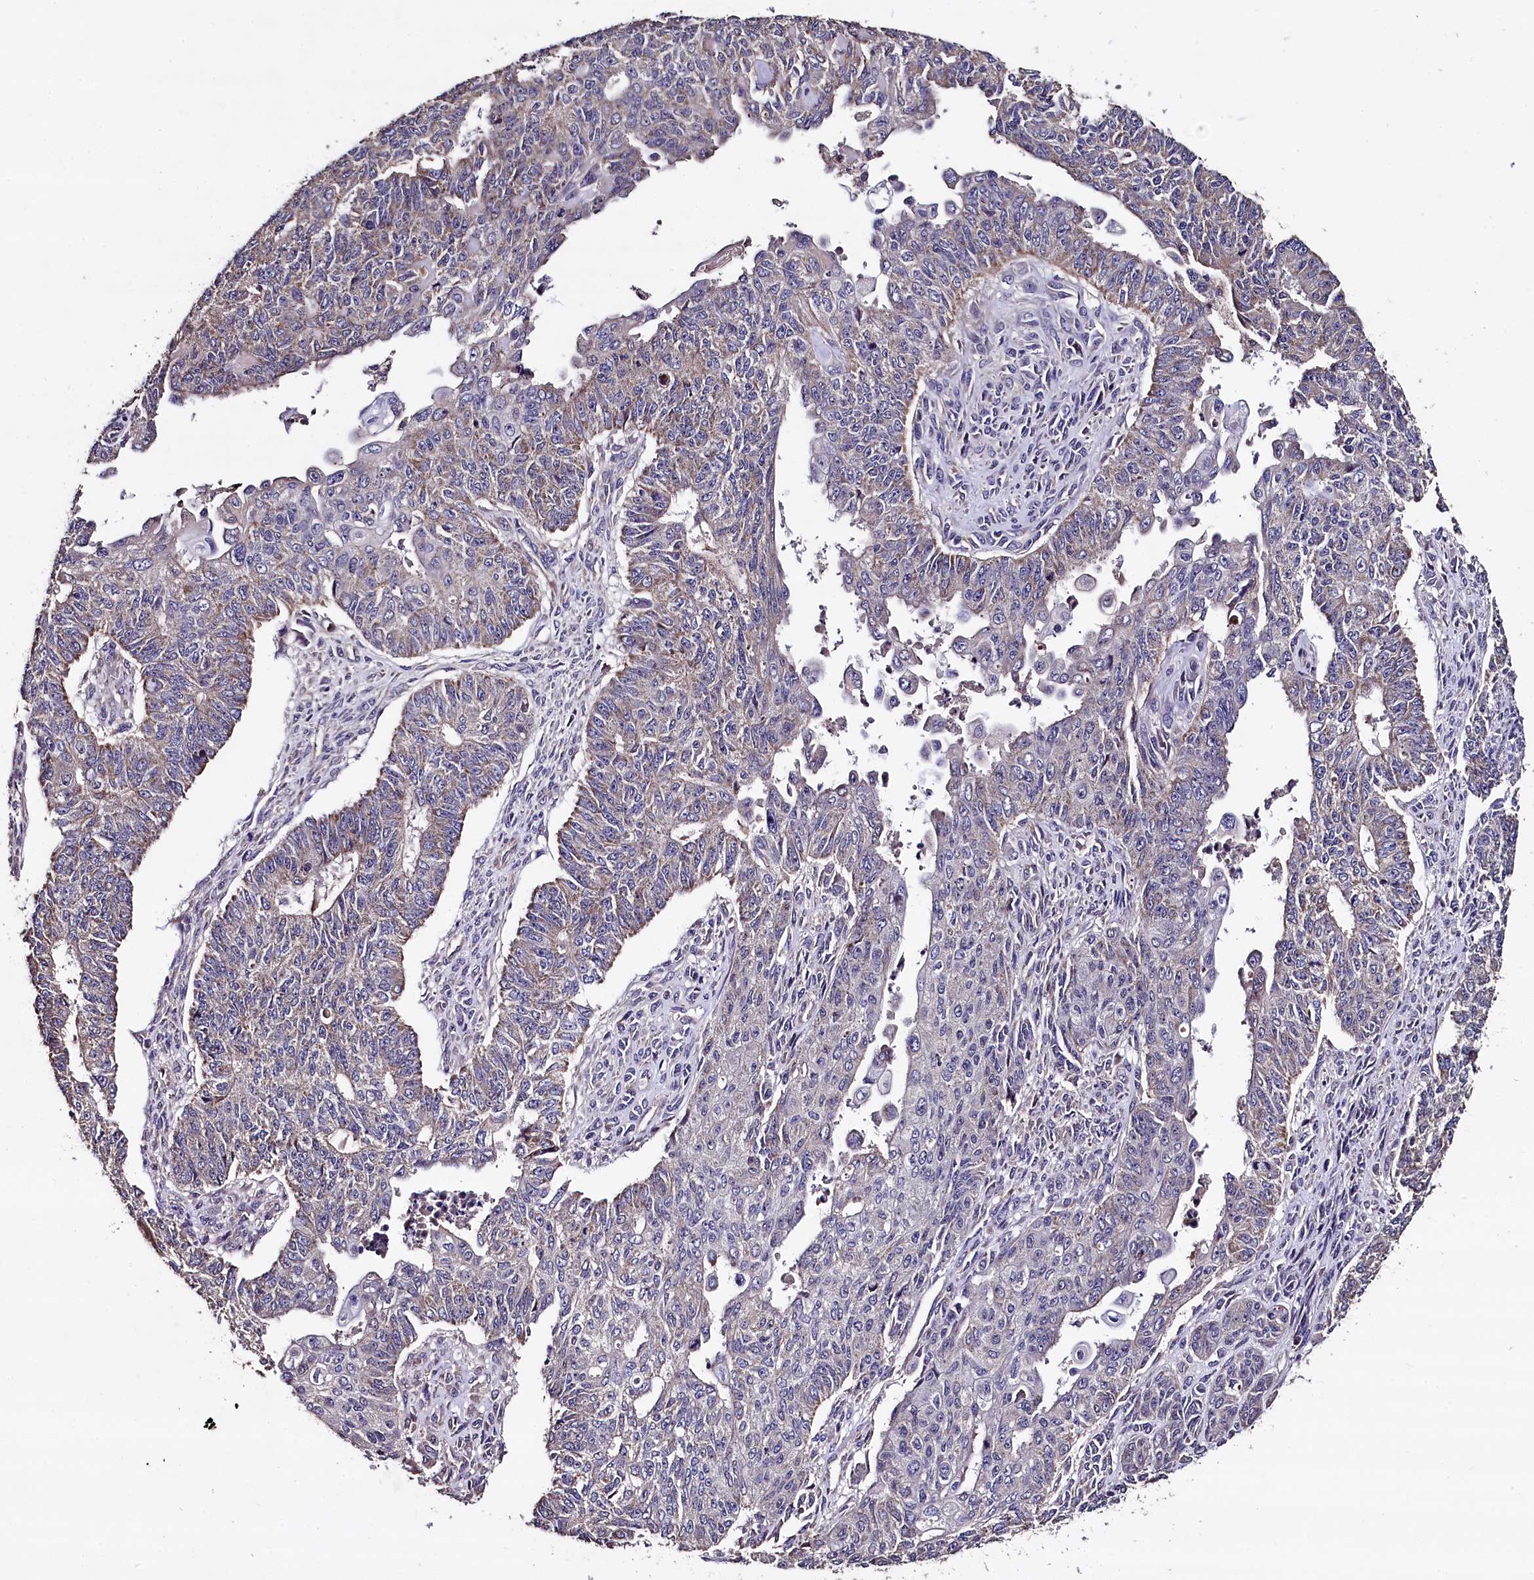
{"staining": {"intensity": "negative", "quantity": "none", "location": "none"}, "tissue": "endometrial cancer", "cell_type": "Tumor cells", "image_type": "cancer", "snomed": [{"axis": "morphology", "description": "Adenocarcinoma, NOS"}, {"axis": "topography", "description": "Endometrium"}], "caption": "Immunohistochemistry (IHC) image of neoplastic tissue: human endometrial cancer stained with DAB (3,3'-diaminobenzidine) demonstrates no significant protein positivity in tumor cells. The staining was performed using DAB (3,3'-diaminobenzidine) to visualize the protein expression in brown, while the nuclei were stained in blue with hematoxylin (Magnification: 20x).", "gene": "COQ9", "patient": {"sex": "female", "age": 32}}